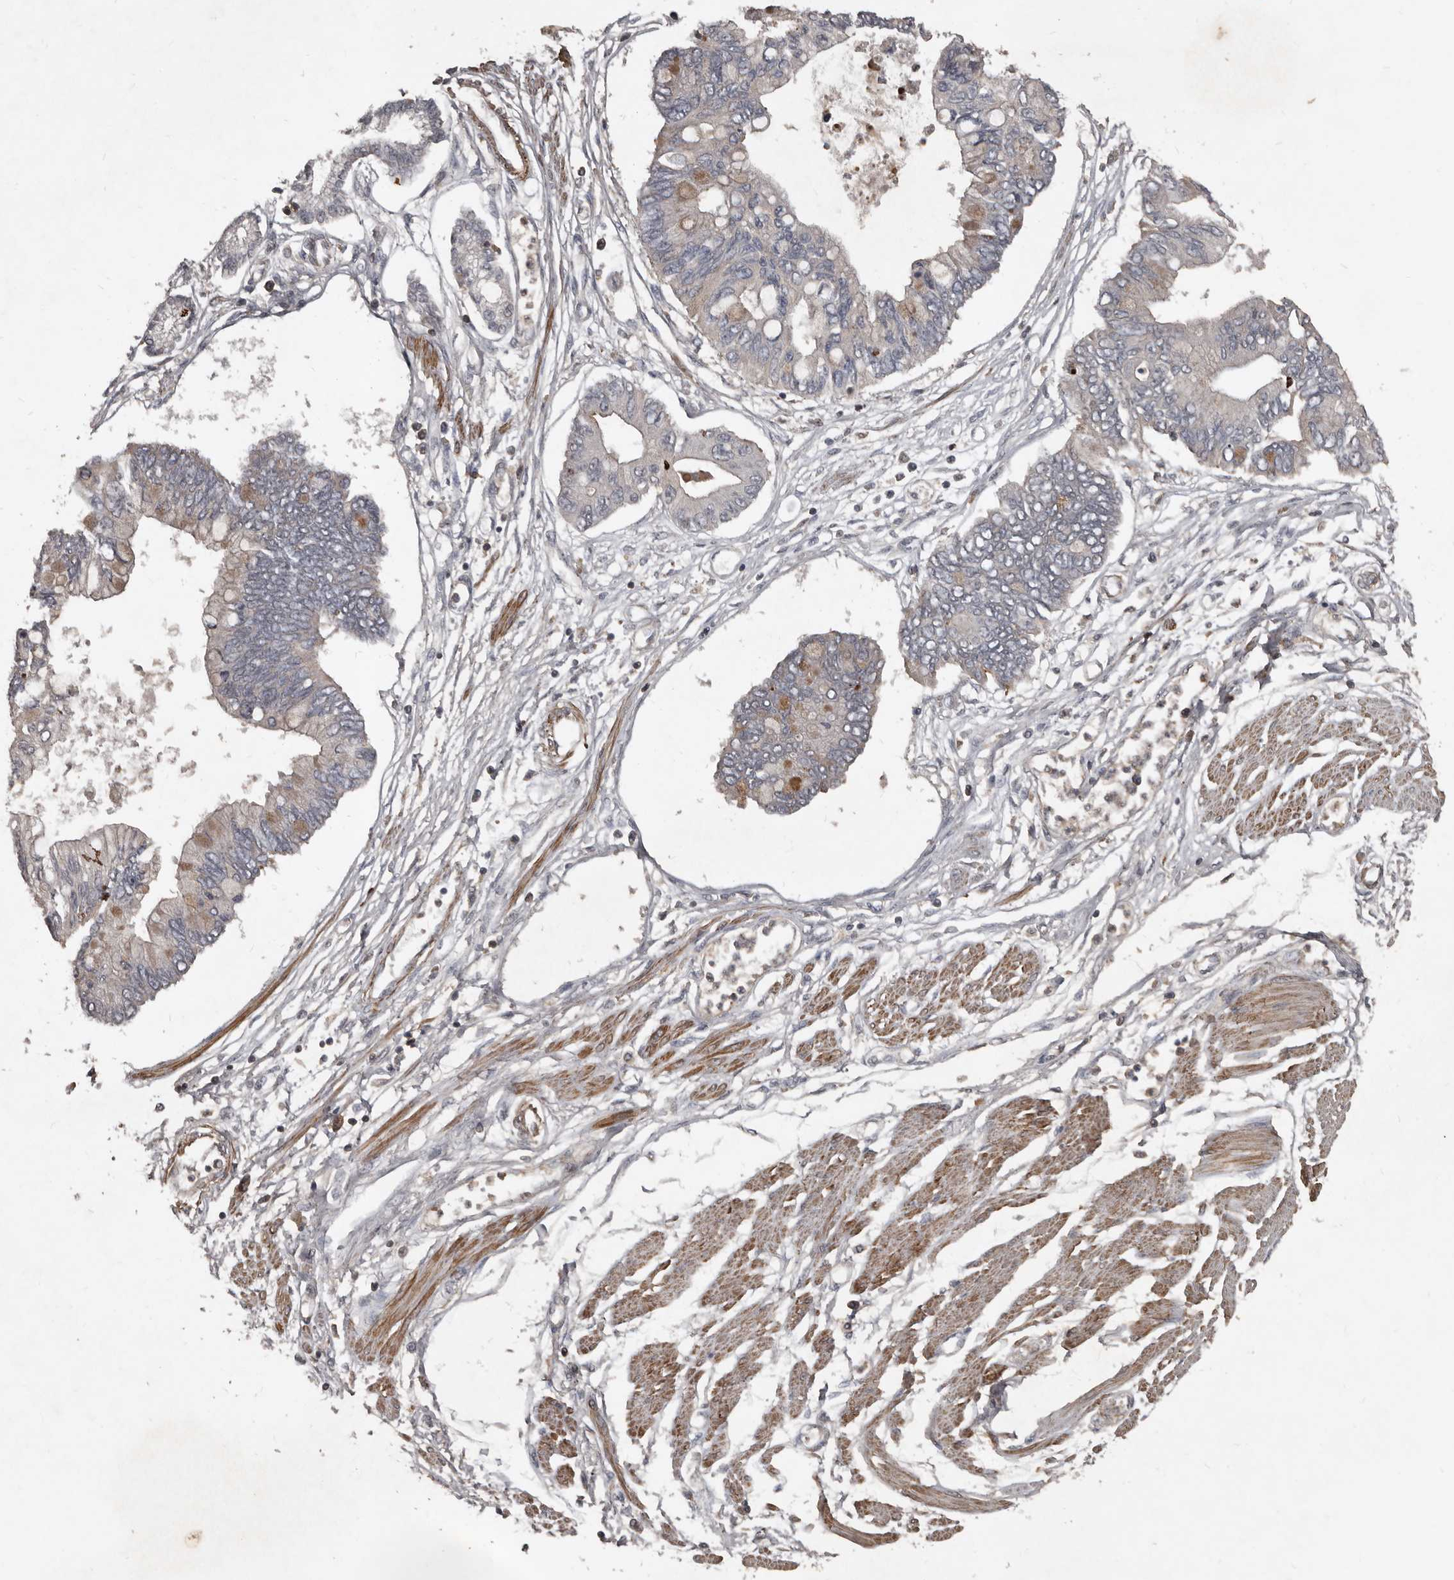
{"staining": {"intensity": "negative", "quantity": "none", "location": "none"}, "tissue": "pancreatic cancer", "cell_type": "Tumor cells", "image_type": "cancer", "snomed": [{"axis": "morphology", "description": "Adenocarcinoma, NOS"}, {"axis": "topography", "description": "Pancreas"}], "caption": "DAB immunohistochemical staining of human adenocarcinoma (pancreatic) reveals no significant positivity in tumor cells.", "gene": "GREB1", "patient": {"sex": "female", "age": 77}}